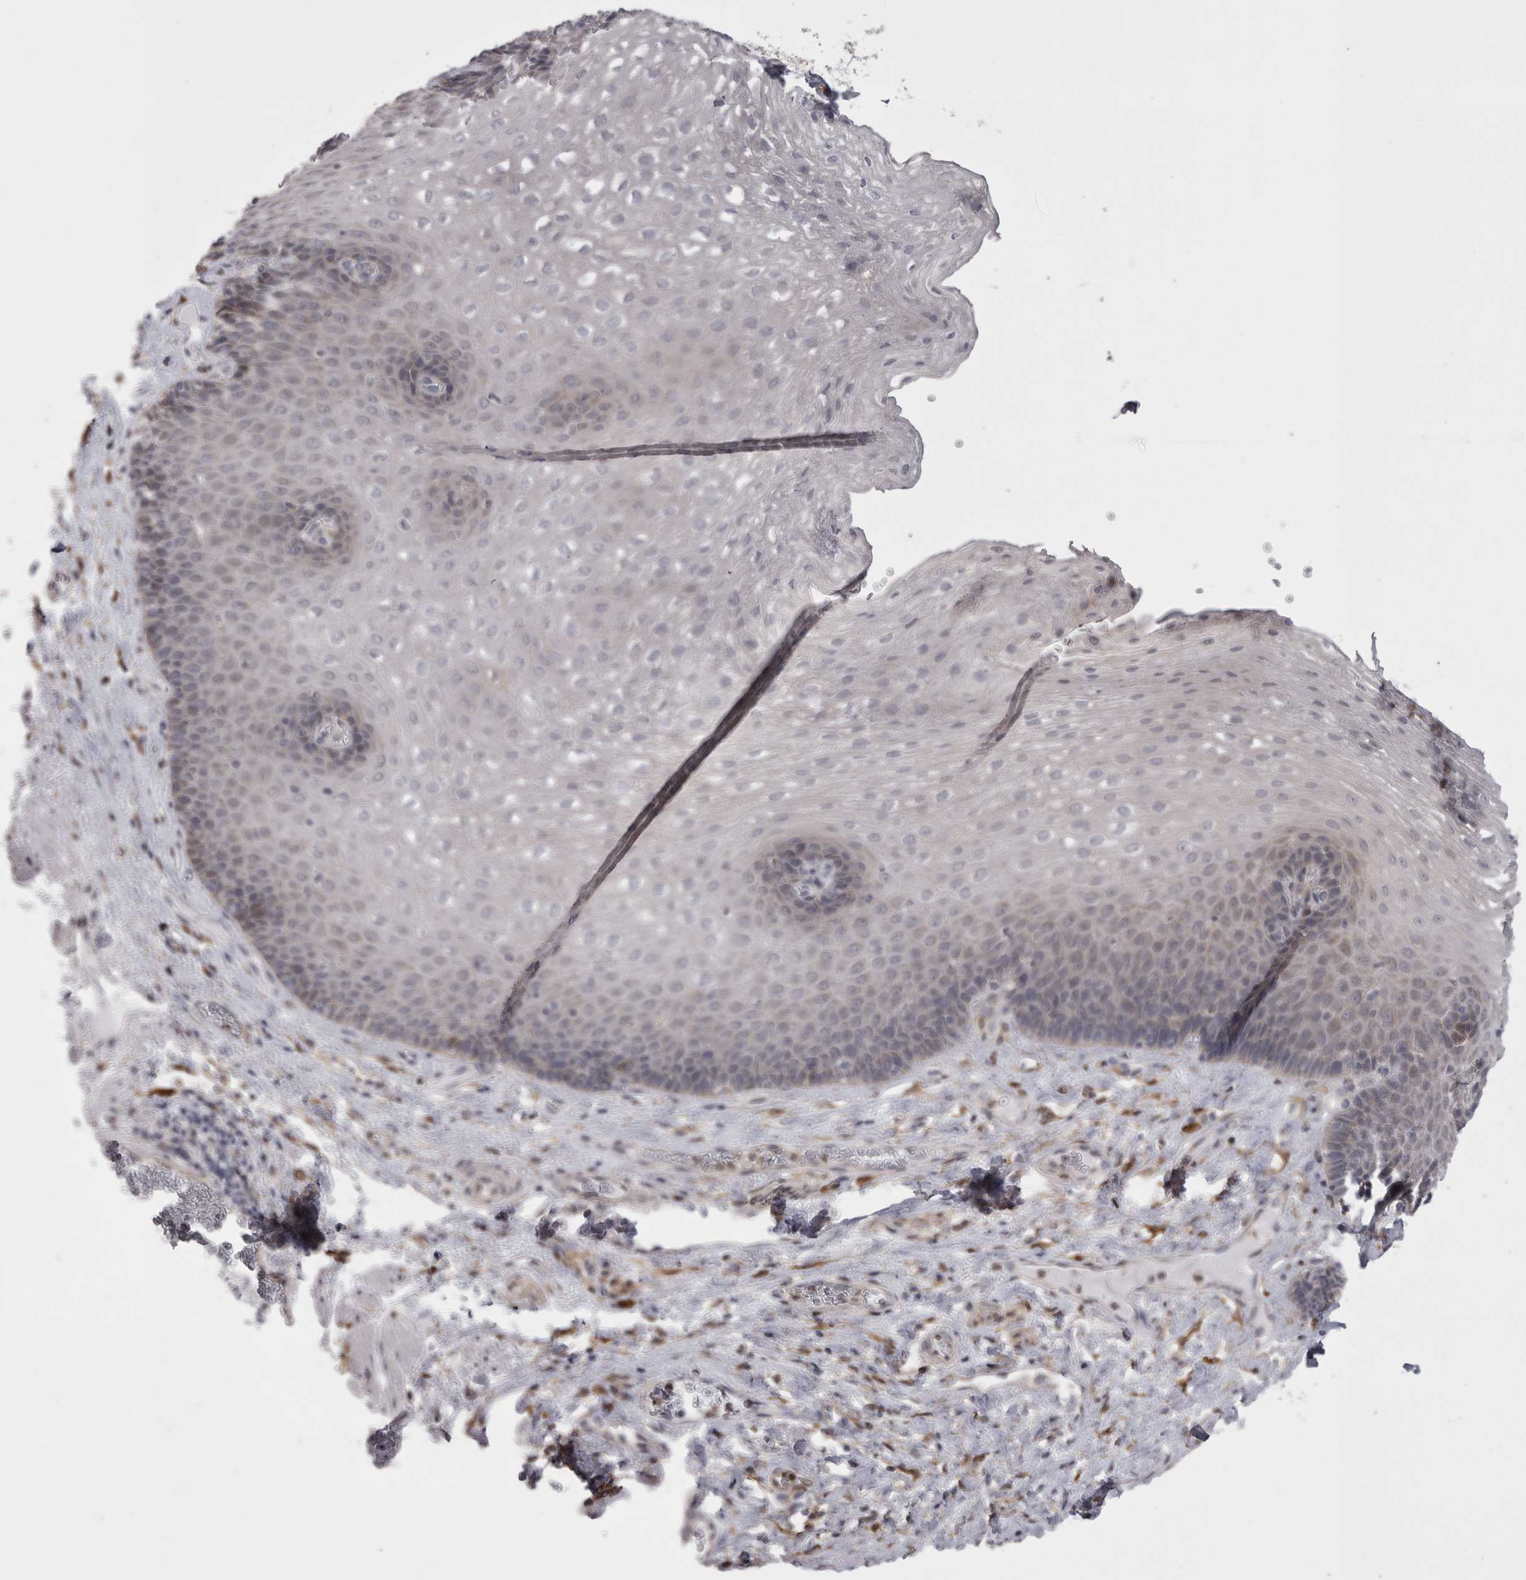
{"staining": {"intensity": "weak", "quantity": "25%-75%", "location": "nuclear"}, "tissue": "esophagus", "cell_type": "Squamous epithelial cells", "image_type": "normal", "snomed": [{"axis": "morphology", "description": "Normal tissue, NOS"}, {"axis": "topography", "description": "Esophagus"}], "caption": "Benign esophagus was stained to show a protein in brown. There is low levels of weak nuclear staining in approximately 25%-75% of squamous epithelial cells. (DAB (3,3'-diaminobenzidine) = brown stain, brightfield microscopy at high magnification).", "gene": "CHIC1", "patient": {"sex": "female", "age": 66}}